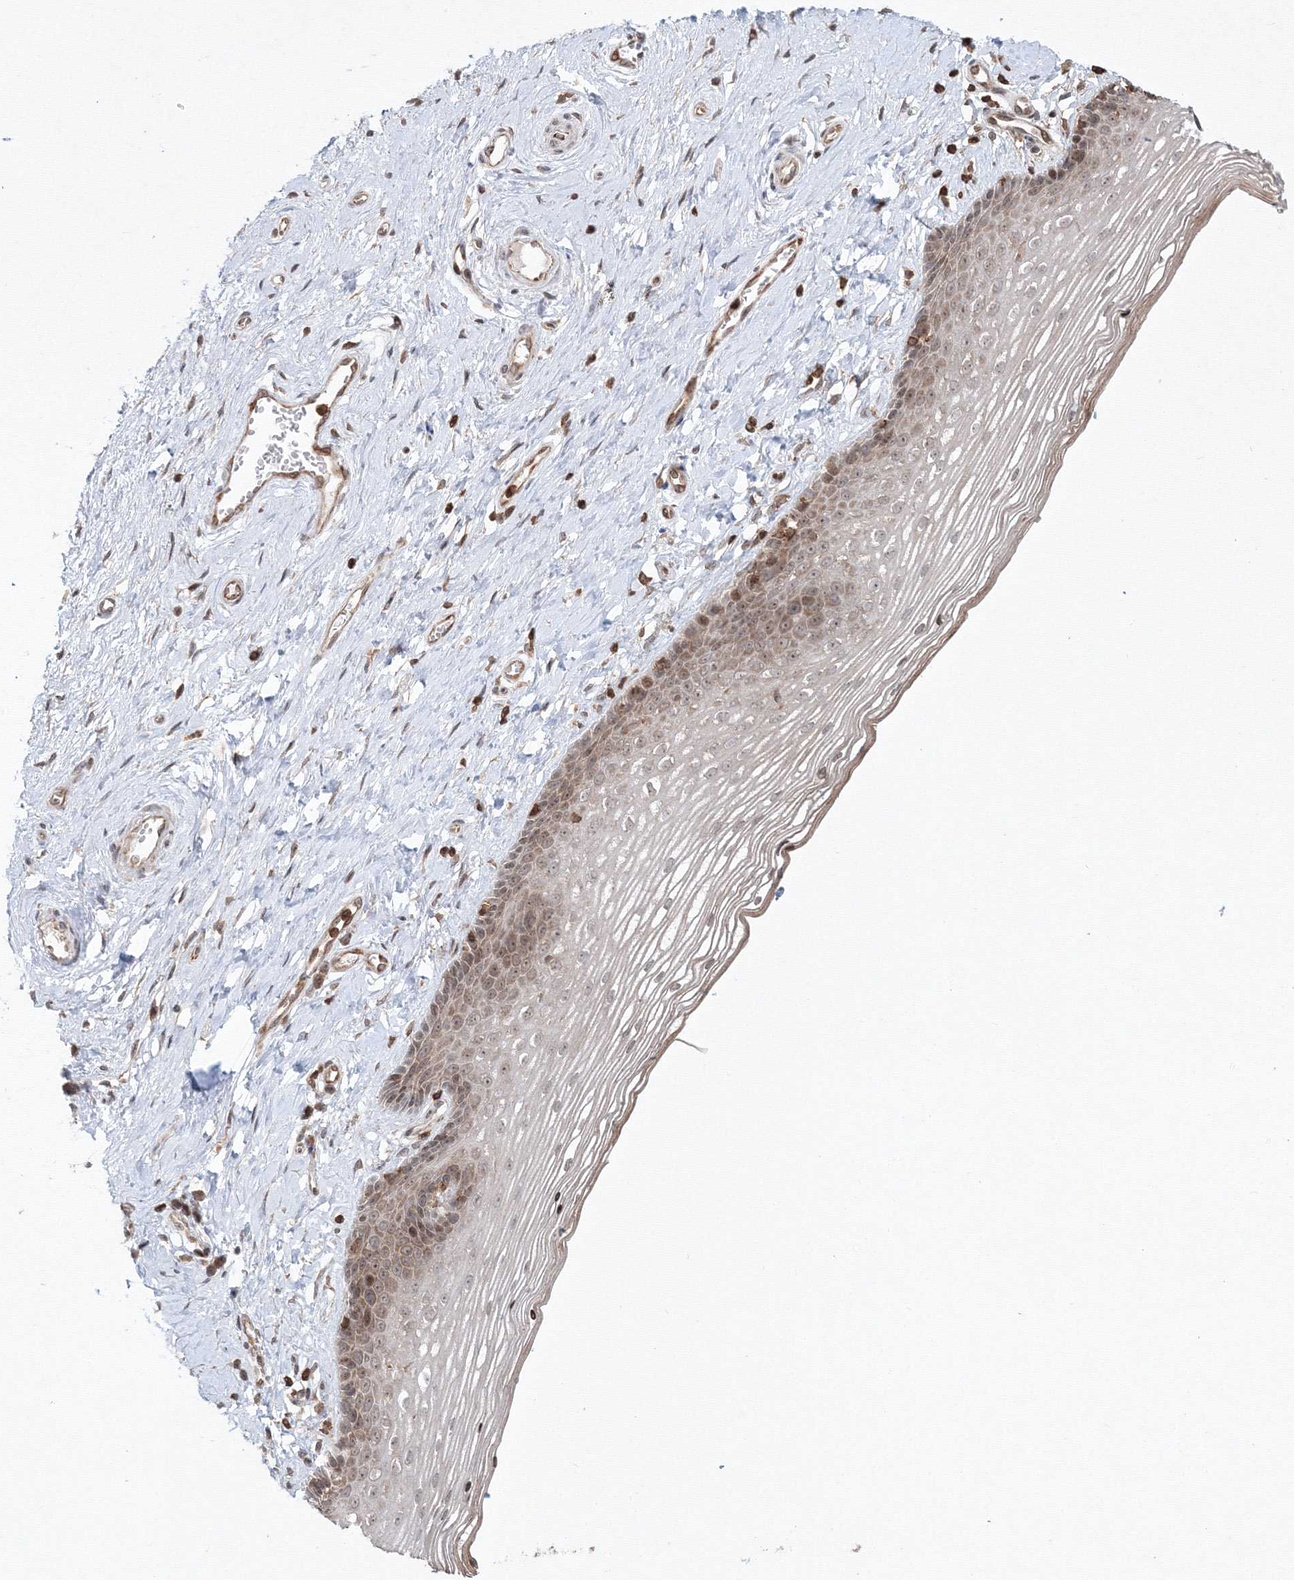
{"staining": {"intensity": "moderate", "quantity": ">75%", "location": "cytoplasmic/membranous,nuclear"}, "tissue": "vagina", "cell_type": "Squamous epithelial cells", "image_type": "normal", "snomed": [{"axis": "morphology", "description": "Normal tissue, NOS"}, {"axis": "topography", "description": "Vagina"}], "caption": "Vagina stained for a protein displays moderate cytoplasmic/membranous,nuclear positivity in squamous epithelial cells.", "gene": "MKRN2", "patient": {"sex": "female", "age": 46}}